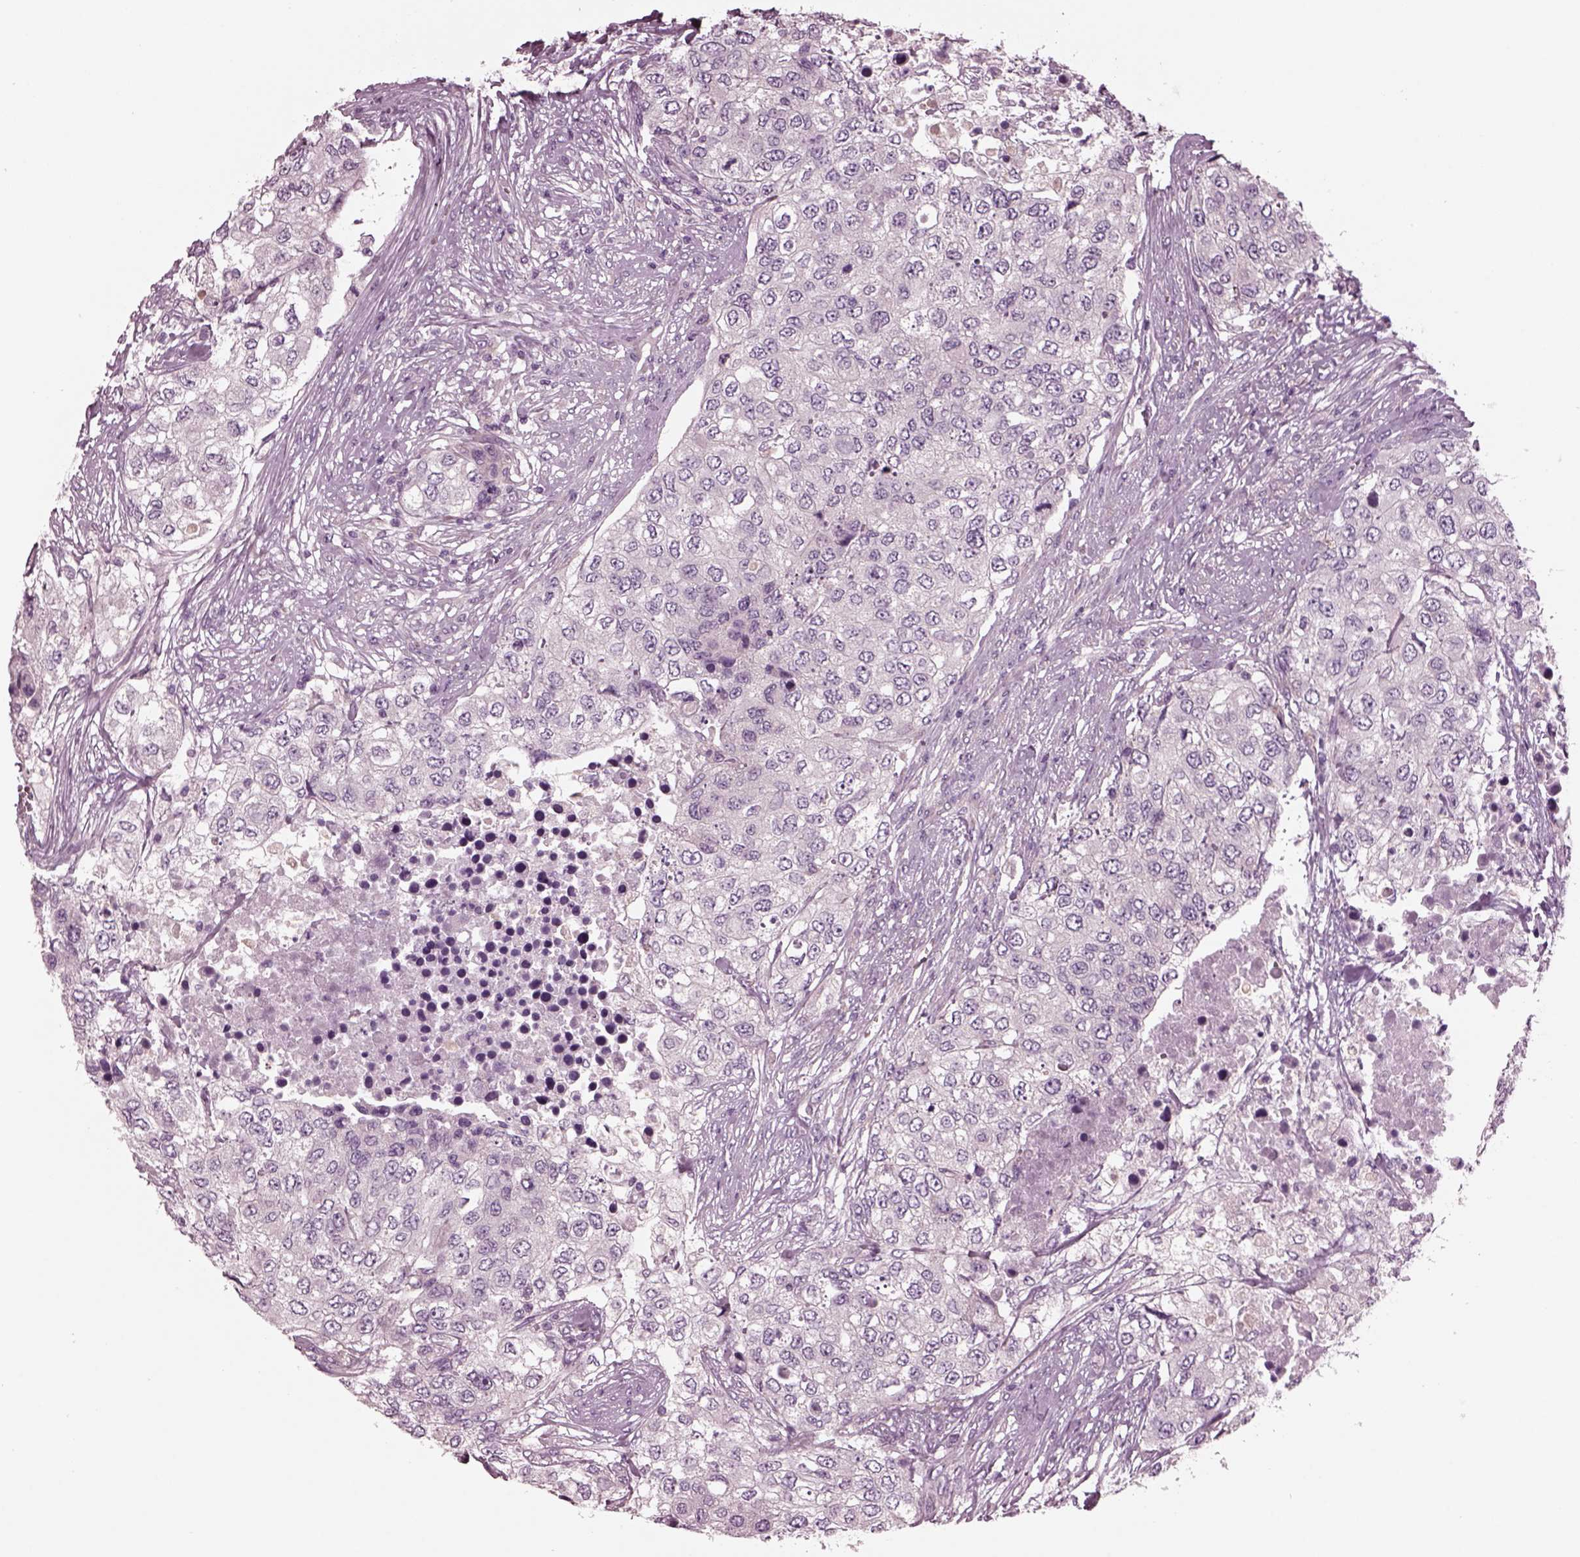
{"staining": {"intensity": "negative", "quantity": "none", "location": "none"}, "tissue": "urothelial cancer", "cell_type": "Tumor cells", "image_type": "cancer", "snomed": [{"axis": "morphology", "description": "Urothelial carcinoma, High grade"}, {"axis": "topography", "description": "Urinary bladder"}], "caption": "This is an immunohistochemistry micrograph of urothelial carcinoma (high-grade). There is no expression in tumor cells.", "gene": "AP4M1", "patient": {"sex": "female", "age": 78}}